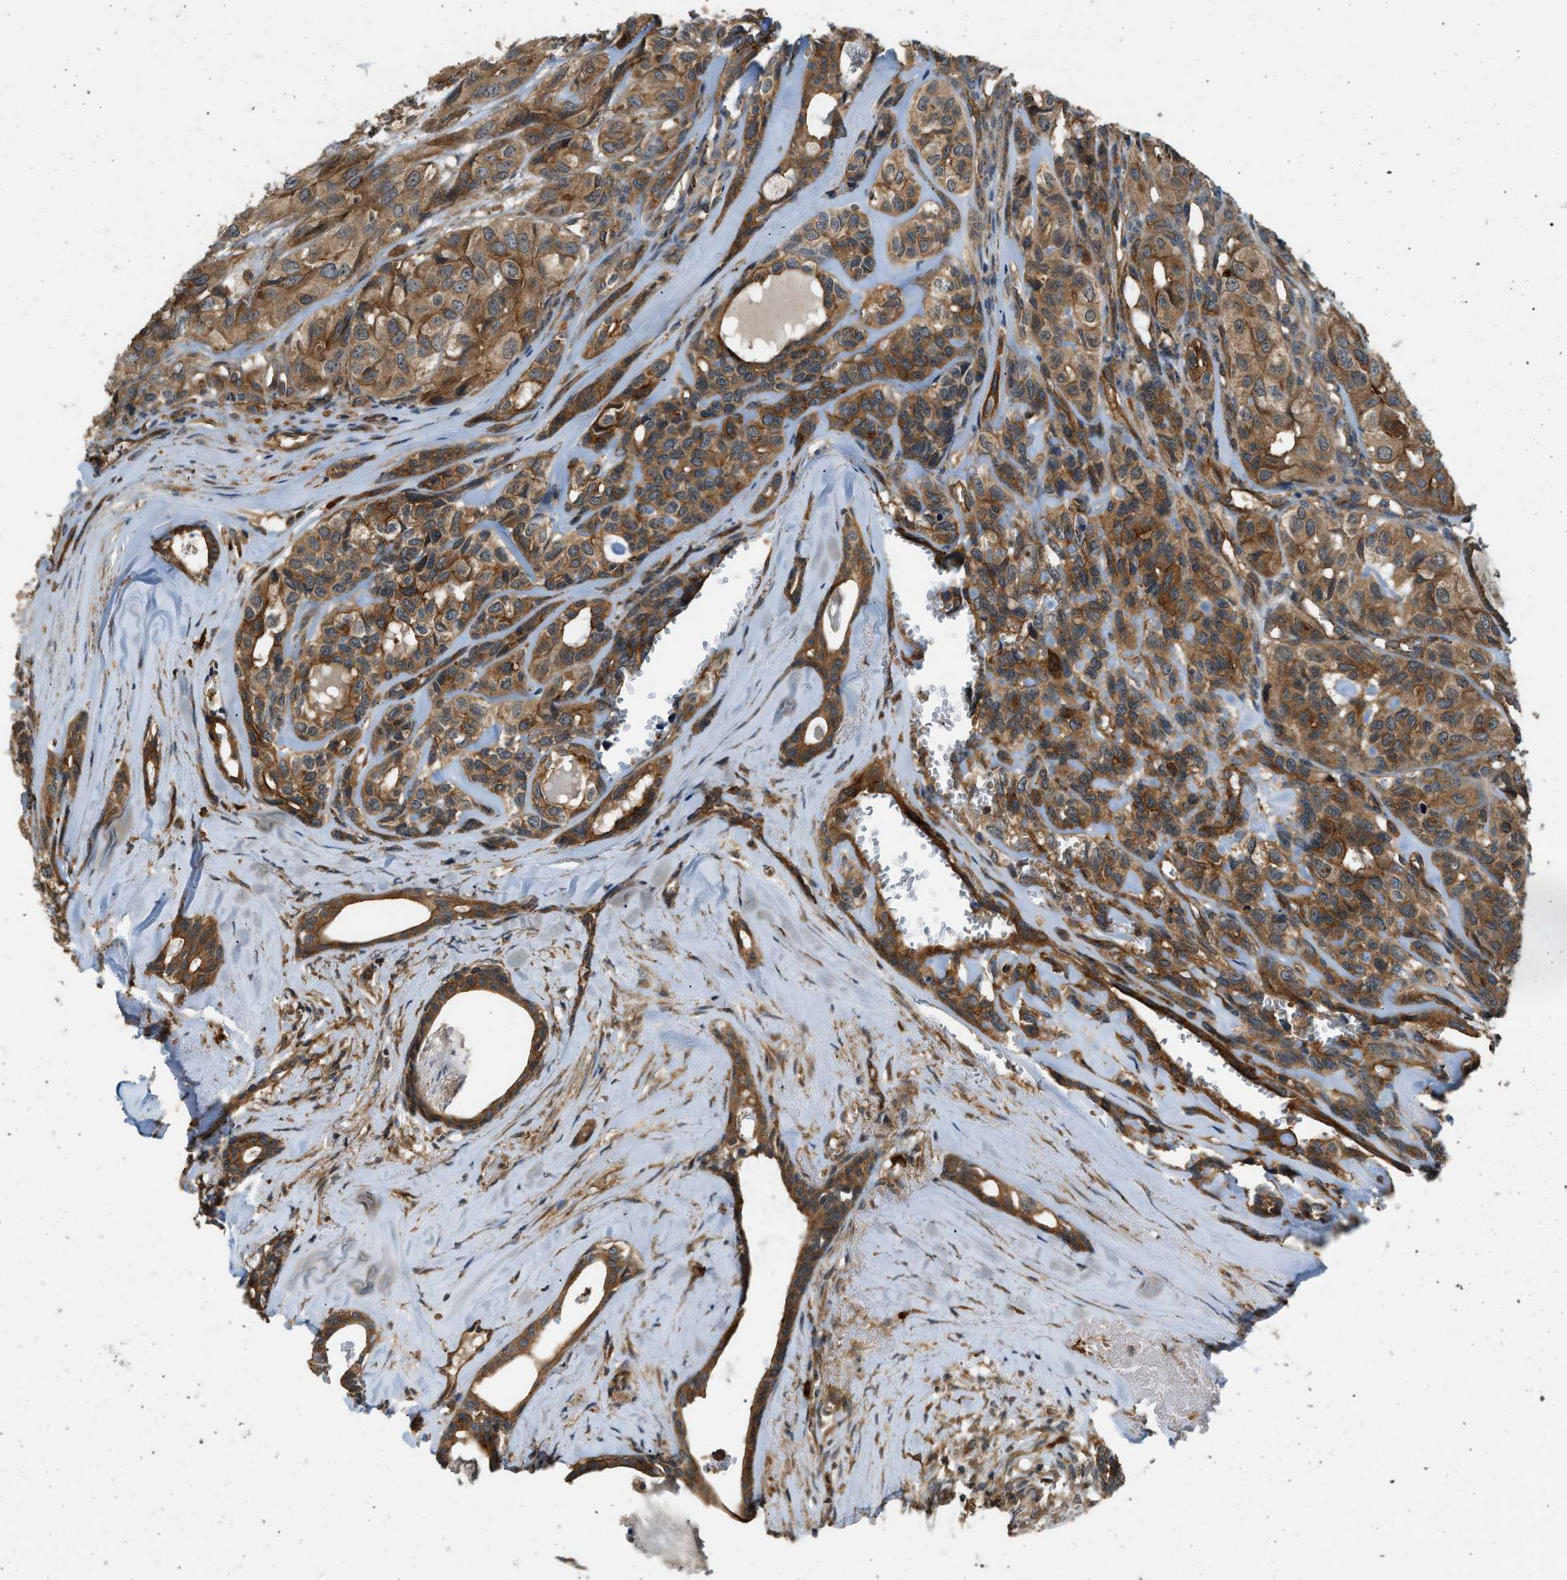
{"staining": {"intensity": "moderate", "quantity": ">75%", "location": "cytoplasmic/membranous"}, "tissue": "head and neck cancer", "cell_type": "Tumor cells", "image_type": "cancer", "snomed": [{"axis": "morphology", "description": "Adenocarcinoma, NOS"}, {"axis": "topography", "description": "Salivary gland, NOS"}, {"axis": "topography", "description": "Head-Neck"}], "caption": "DAB (3,3'-diaminobenzidine) immunohistochemical staining of head and neck adenocarcinoma exhibits moderate cytoplasmic/membranous protein expression in approximately >75% of tumor cells.", "gene": "BAG4", "patient": {"sex": "female", "age": 76}}